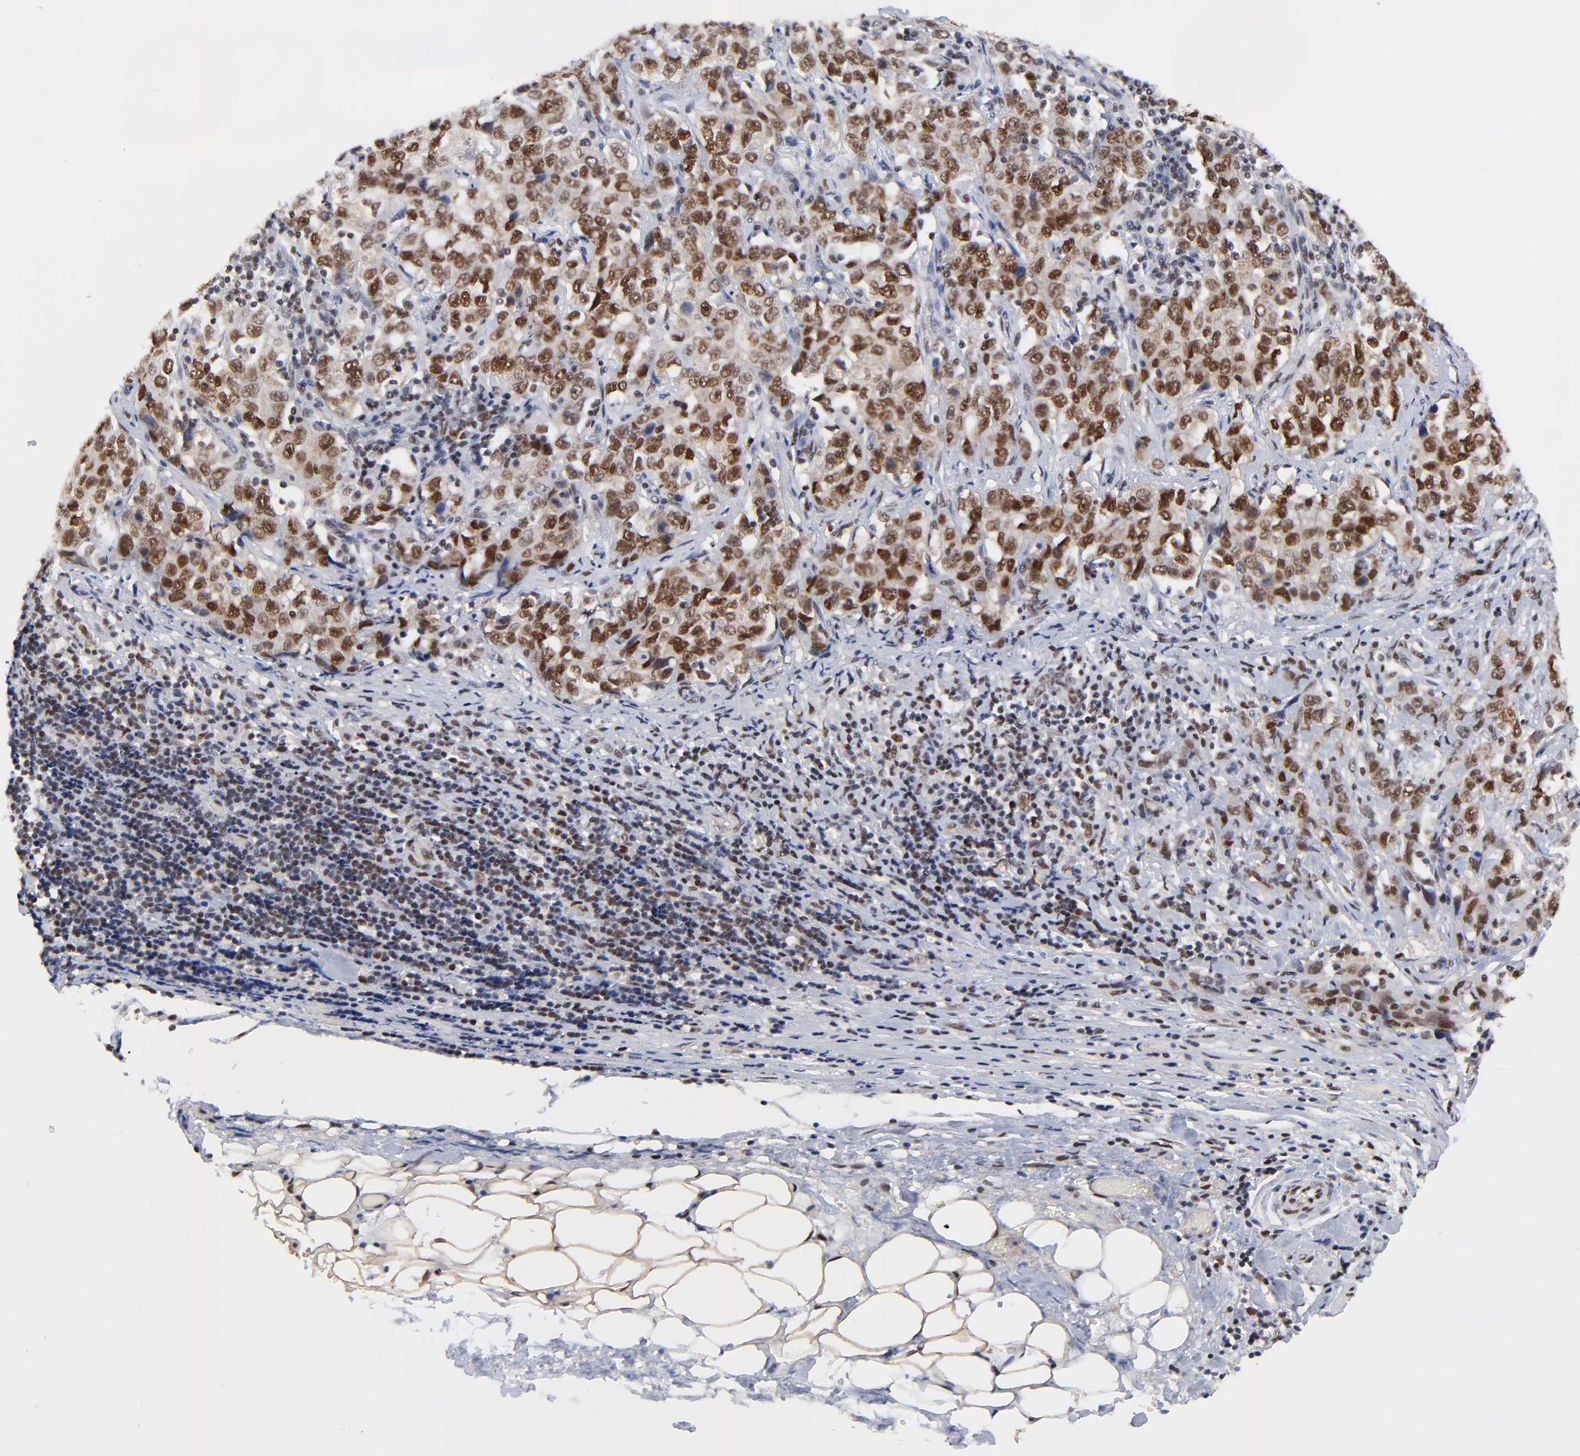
{"staining": {"intensity": "strong", "quantity": ">75%", "location": "nuclear"}, "tissue": "stomach cancer", "cell_type": "Tumor cells", "image_type": "cancer", "snomed": [{"axis": "morphology", "description": "Adenocarcinoma, NOS"}, {"axis": "topography", "description": "Stomach"}], "caption": "Stomach cancer stained with immunohistochemistry (IHC) shows strong nuclear positivity in about >75% of tumor cells.", "gene": "ZMYM3", "patient": {"sex": "male", "age": 48}}